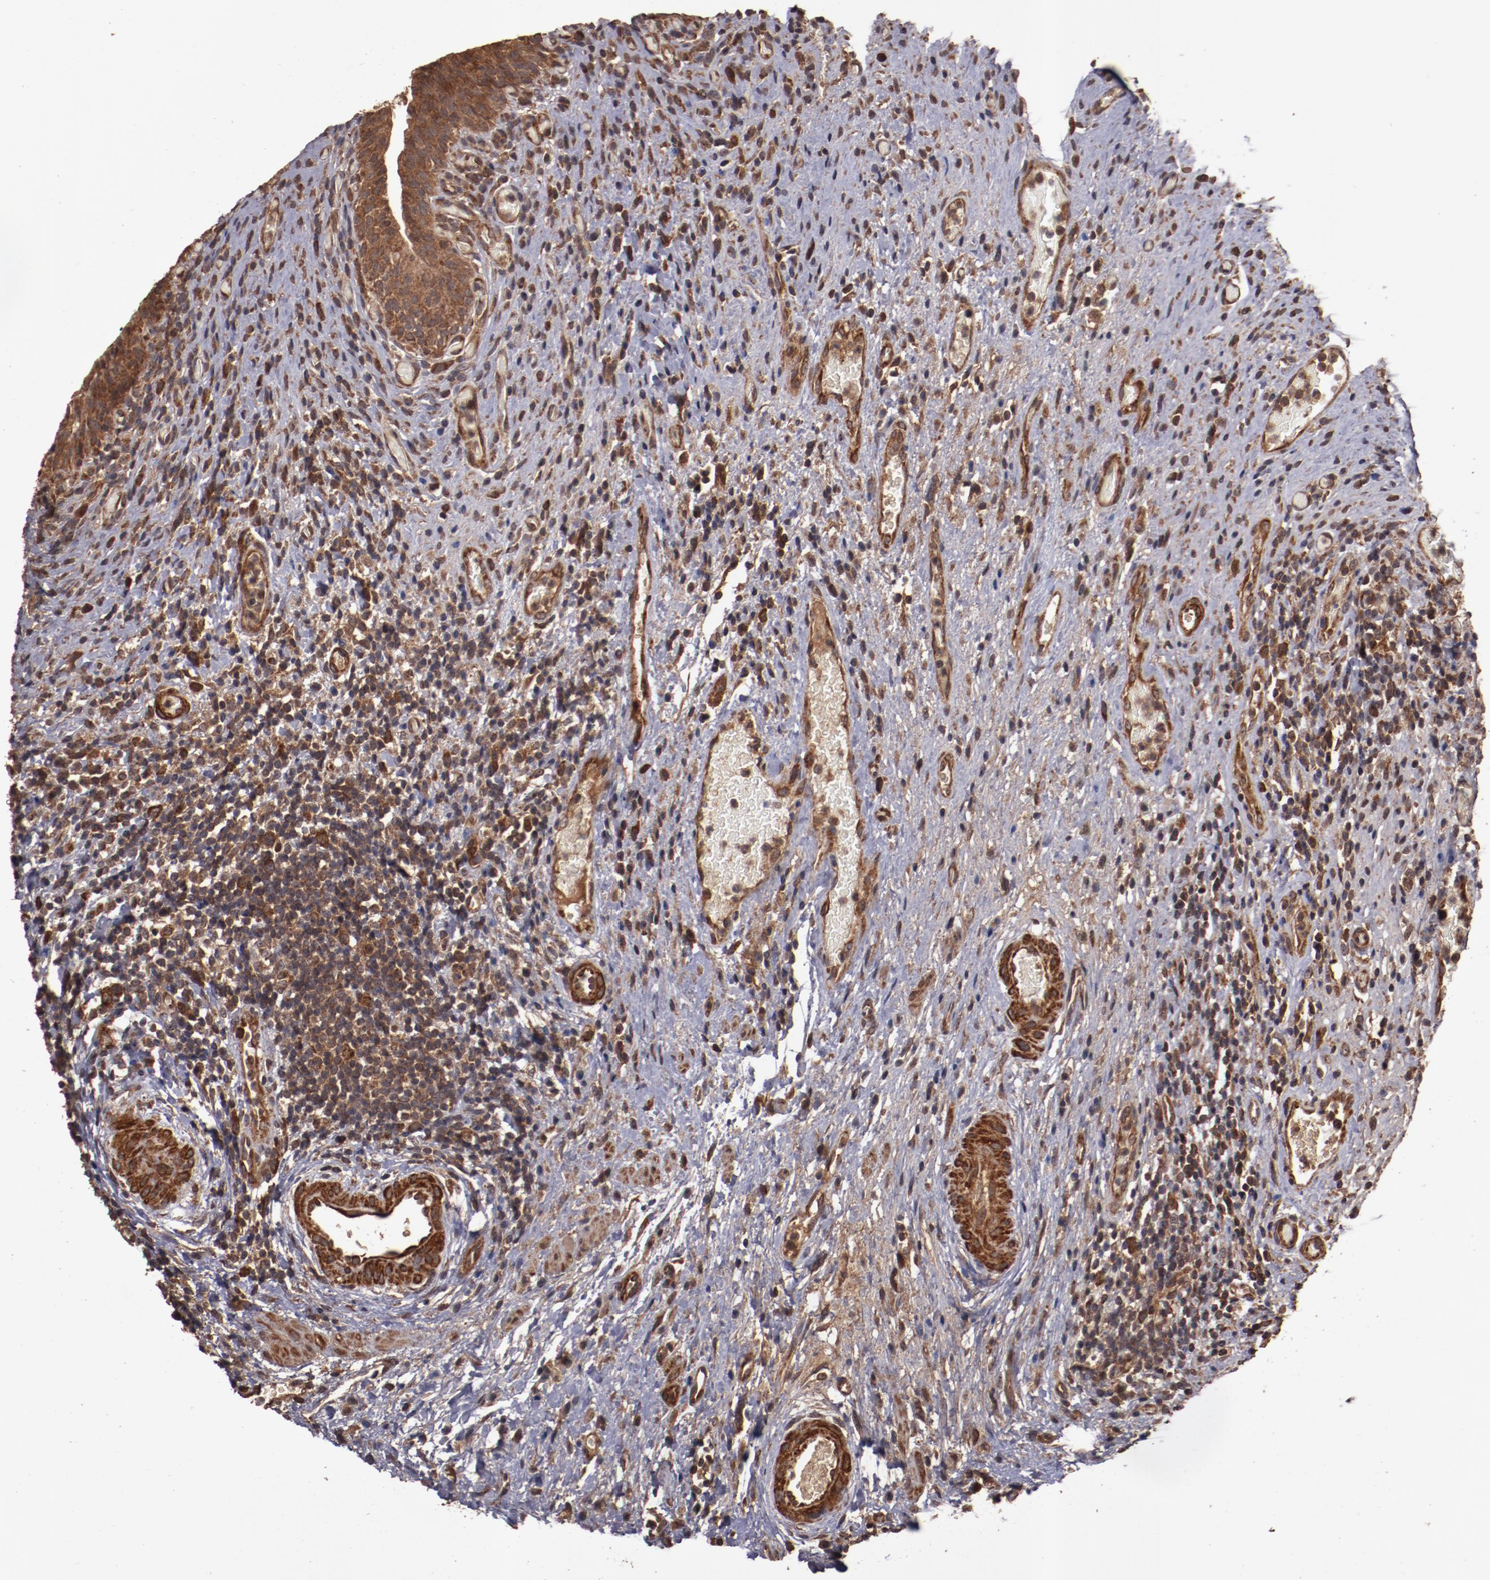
{"staining": {"intensity": "strong", "quantity": ">75%", "location": "cytoplasmic/membranous"}, "tissue": "urinary bladder", "cell_type": "Urothelial cells", "image_type": "normal", "snomed": [{"axis": "morphology", "description": "Normal tissue, NOS"}, {"axis": "morphology", "description": "Urothelial carcinoma, High grade"}, {"axis": "topography", "description": "Urinary bladder"}], "caption": "Benign urinary bladder exhibits strong cytoplasmic/membranous staining in about >75% of urothelial cells, visualized by immunohistochemistry. Immunohistochemistry (ihc) stains the protein of interest in brown and the nuclei are stained blue.", "gene": "TXNDC16", "patient": {"sex": "male", "age": 51}}